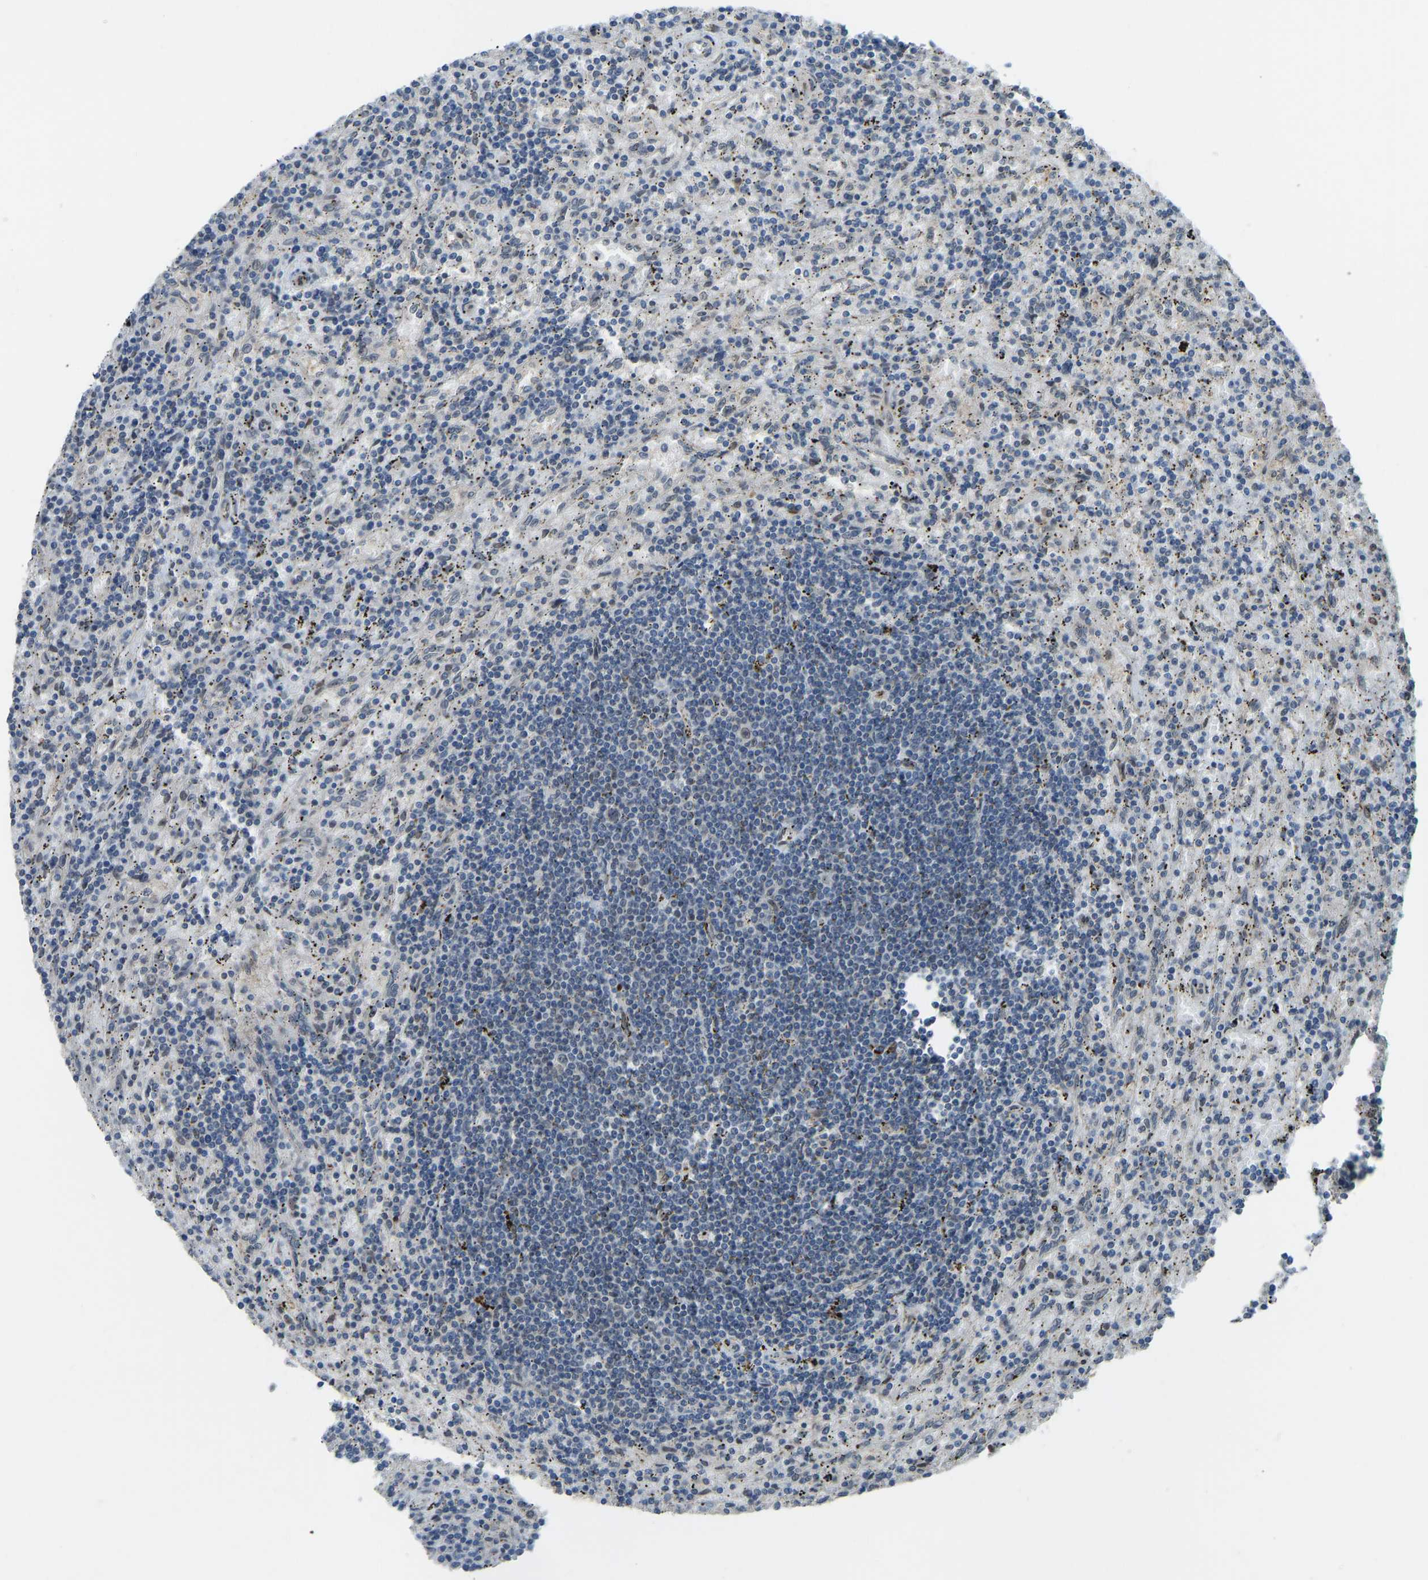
{"staining": {"intensity": "negative", "quantity": "none", "location": "none"}, "tissue": "lymphoma", "cell_type": "Tumor cells", "image_type": "cancer", "snomed": [{"axis": "morphology", "description": "Malignant lymphoma, non-Hodgkin's type, Low grade"}, {"axis": "topography", "description": "Spleen"}], "caption": "Tumor cells show no significant staining in low-grade malignant lymphoma, non-Hodgkin's type.", "gene": "KPNA6", "patient": {"sex": "male", "age": 76}}